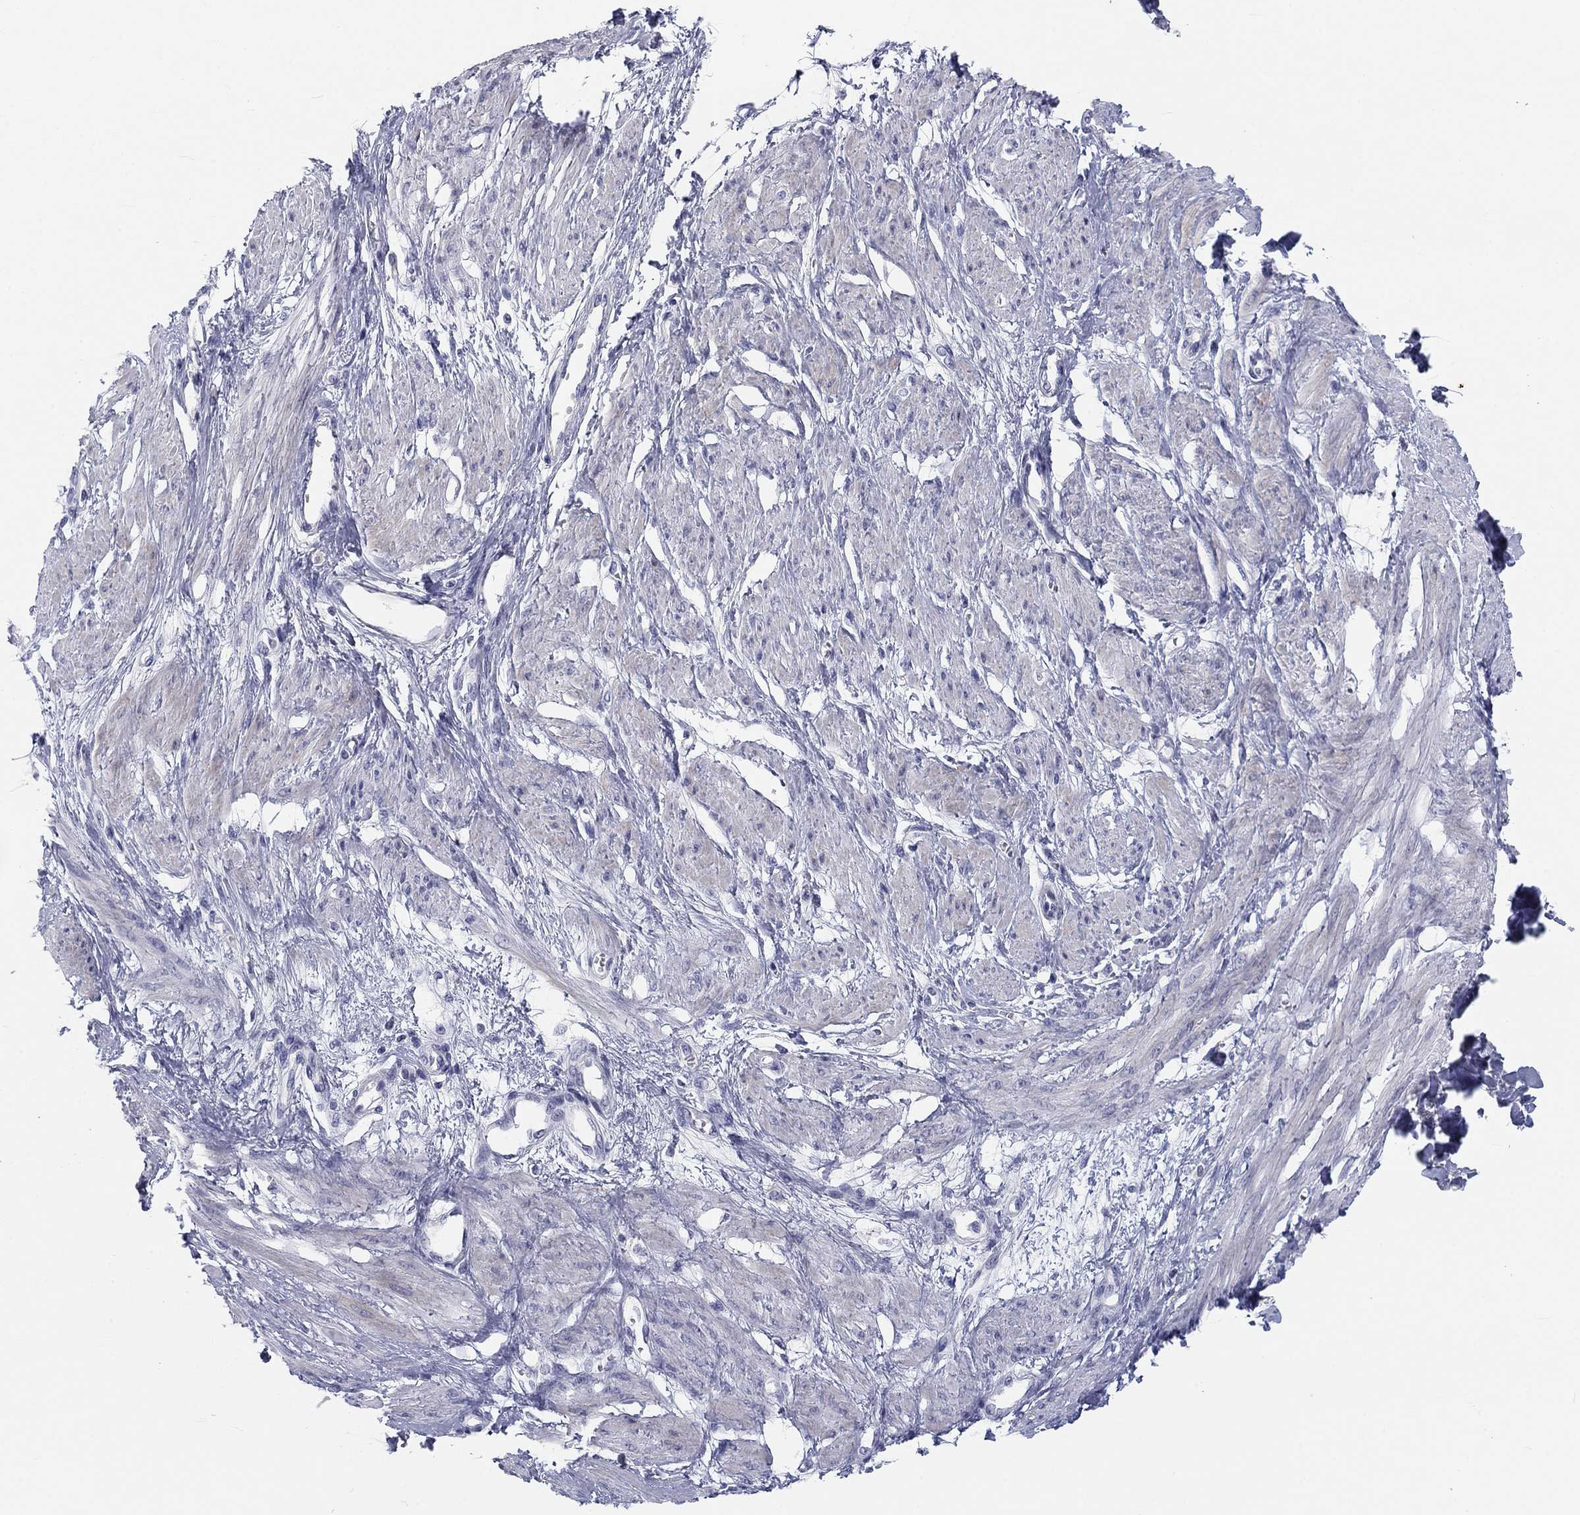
{"staining": {"intensity": "weak", "quantity": "25%-75%", "location": "cytoplasmic/membranous"}, "tissue": "smooth muscle", "cell_type": "Smooth muscle cells", "image_type": "normal", "snomed": [{"axis": "morphology", "description": "Normal tissue, NOS"}, {"axis": "topography", "description": "Smooth muscle"}, {"axis": "topography", "description": "Uterus"}], "caption": "High-magnification brightfield microscopy of benign smooth muscle stained with DAB (3,3'-diaminobenzidine) (brown) and counterstained with hematoxylin (blue). smooth muscle cells exhibit weak cytoplasmic/membranous expression is present in about25%-75% of cells.", "gene": "CALB1", "patient": {"sex": "female", "age": 39}}